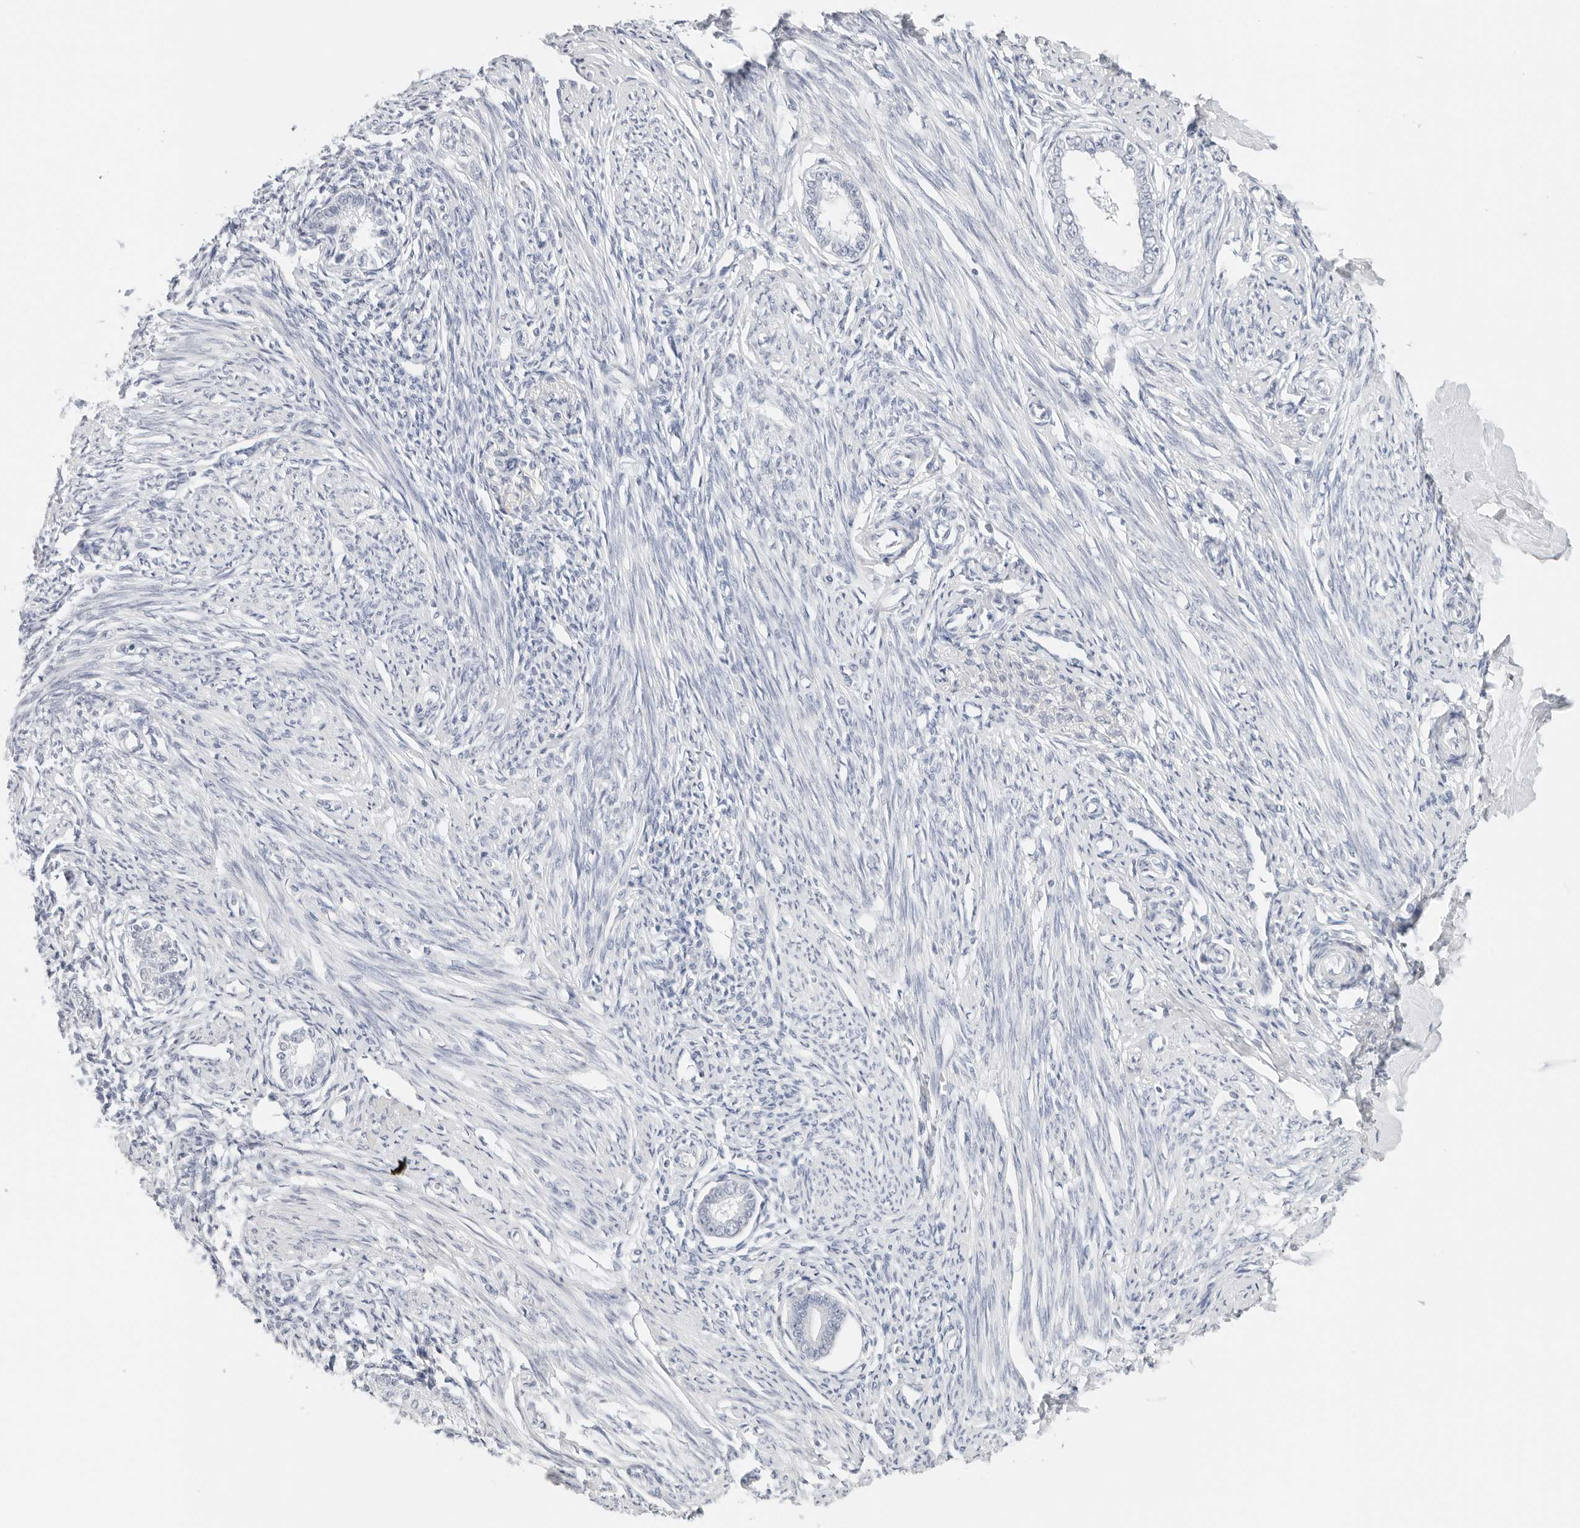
{"staining": {"intensity": "negative", "quantity": "none", "location": "none"}, "tissue": "endometrium", "cell_type": "Cells in endometrial stroma", "image_type": "normal", "snomed": [{"axis": "morphology", "description": "Normal tissue, NOS"}, {"axis": "topography", "description": "Endometrium"}], "caption": "Immunohistochemical staining of unremarkable human endometrium demonstrates no significant expression in cells in endometrial stroma. Nuclei are stained in blue.", "gene": "RC3H1", "patient": {"sex": "female", "age": 56}}